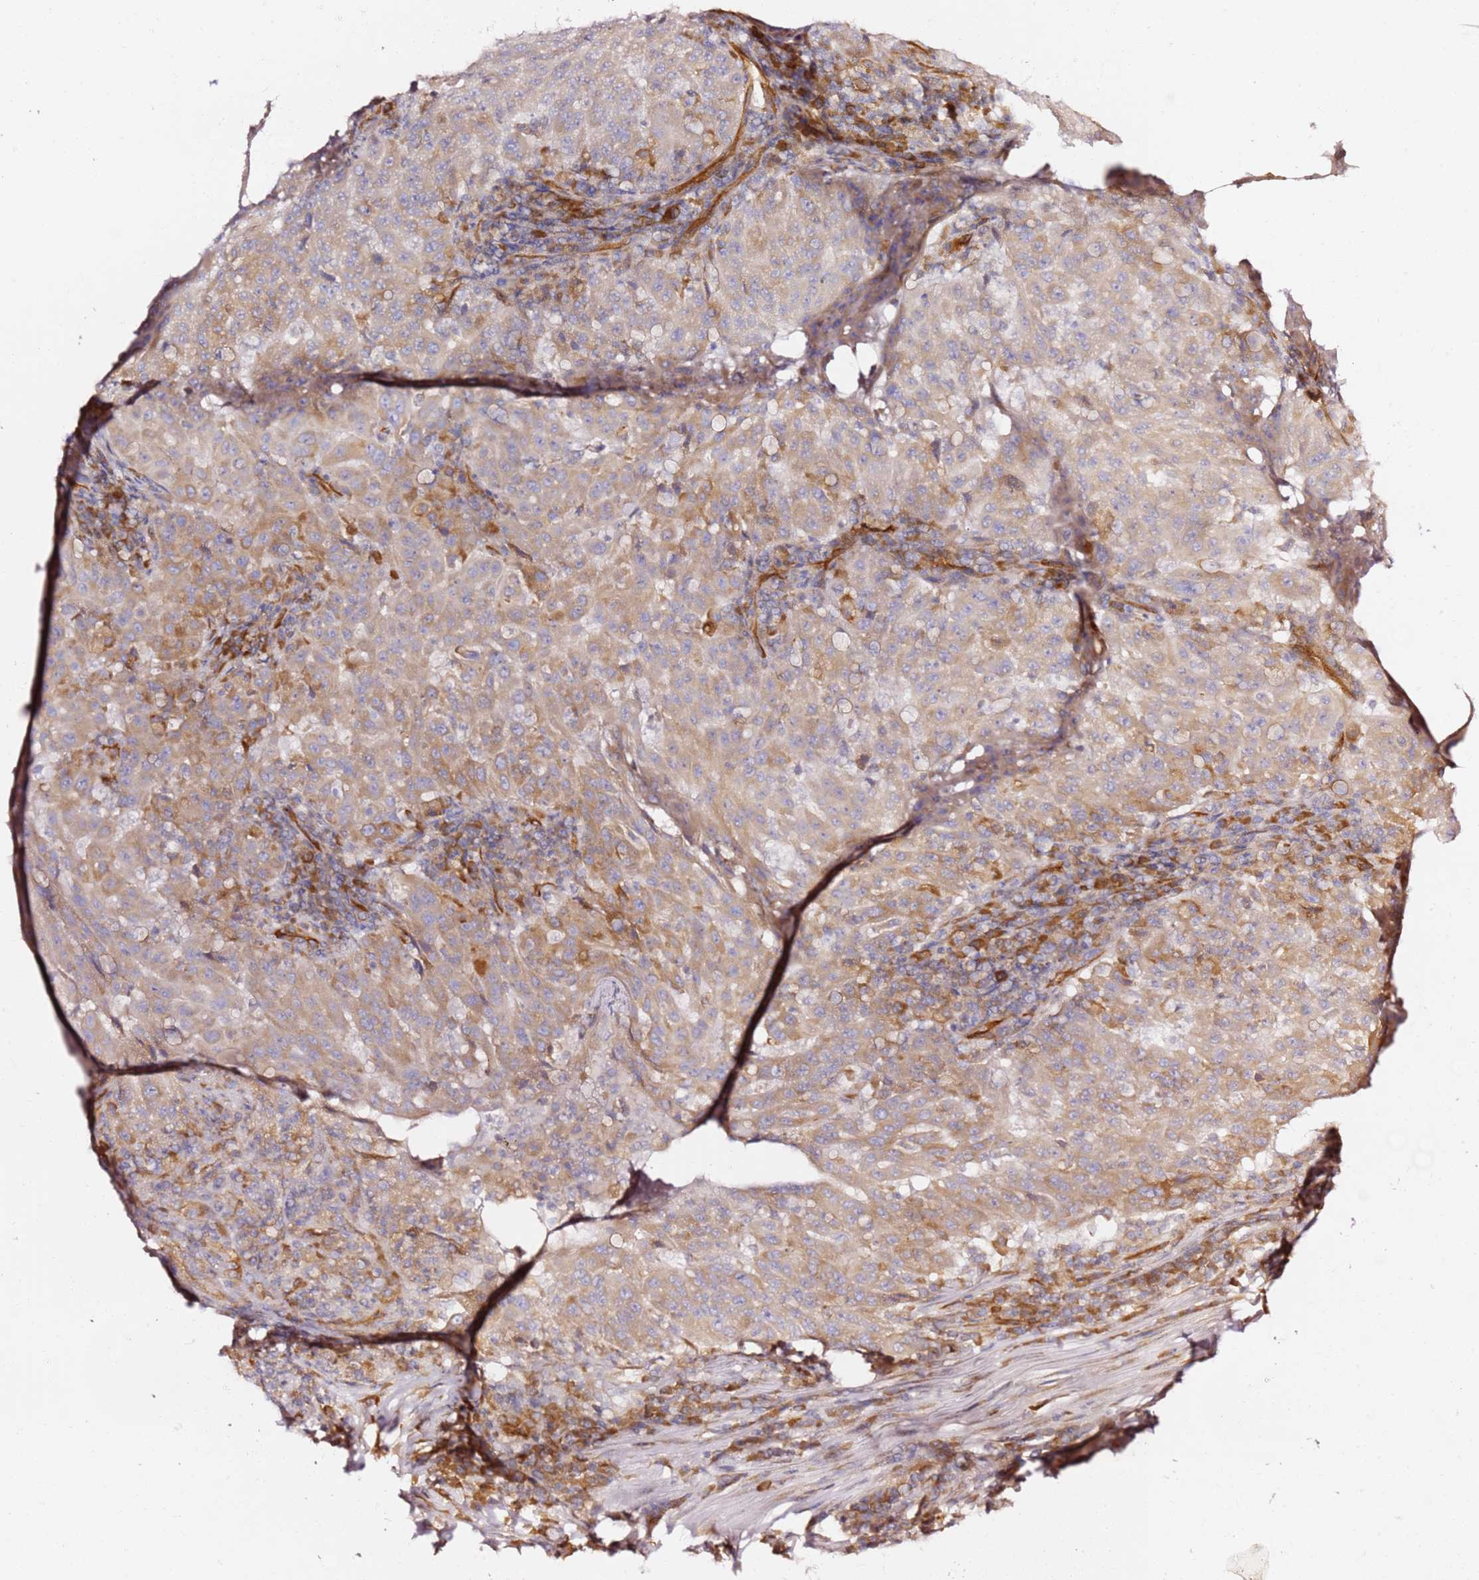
{"staining": {"intensity": "weak", "quantity": "25%-75%", "location": "cytoplasmic/membranous"}, "tissue": "pancreatic cancer", "cell_type": "Tumor cells", "image_type": "cancer", "snomed": [{"axis": "morphology", "description": "Adenocarcinoma, NOS"}, {"axis": "topography", "description": "Pancreas"}], "caption": "Pancreatic adenocarcinoma stained with DAB immunohistochemistry (IHC) demonstrates low levels of weak cytoplasmic/membranous staining in about 25%-75% of tumor cells.", "gene": "KIF7", "patient": {"sex": "male", "age": 63}}